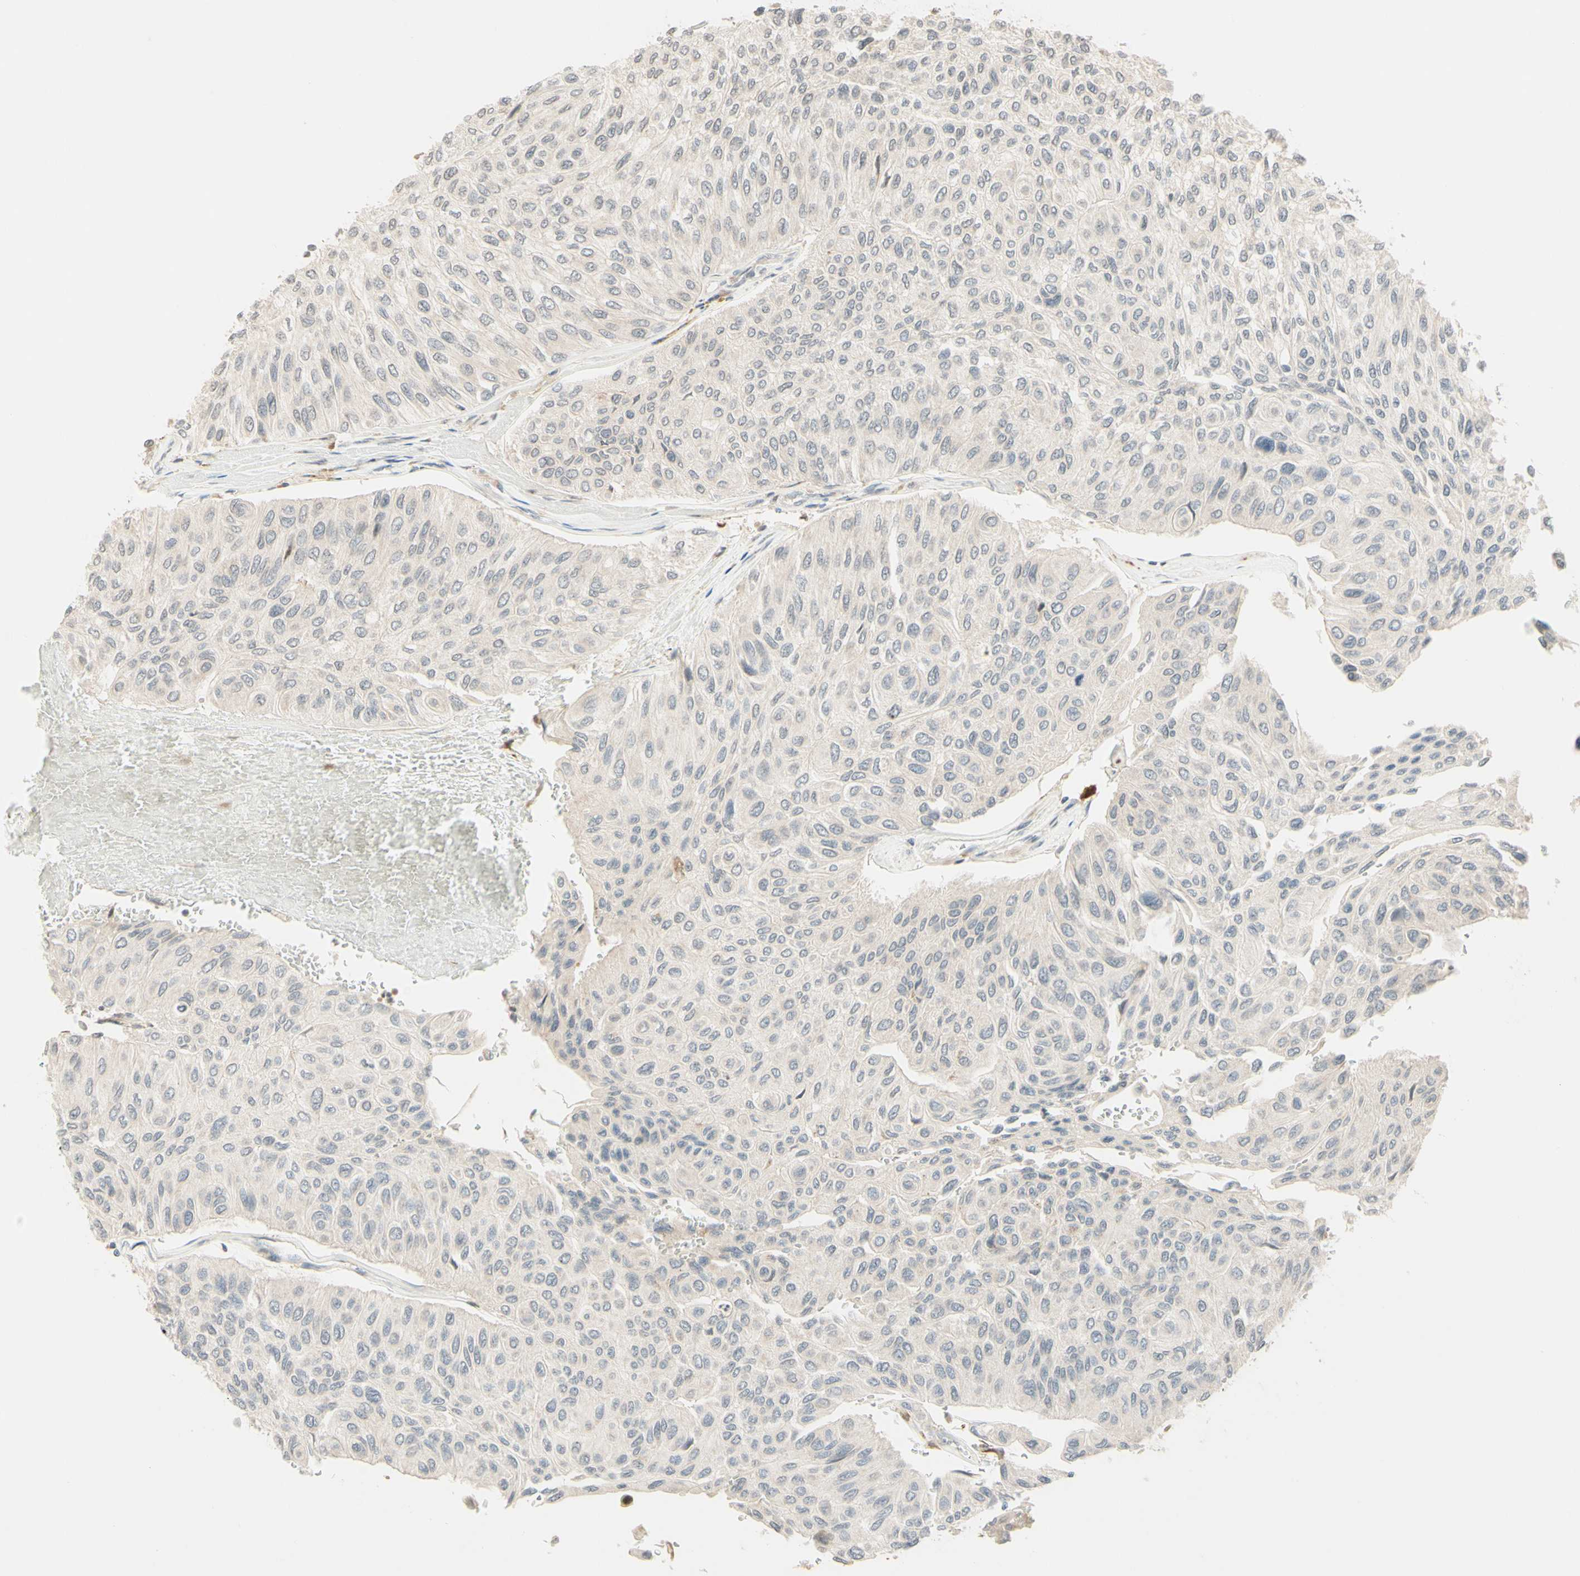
{"staining": {"intensity": "weak", "quantity": ">75%", "location": "cytoplasmic/membranous"}, "tissue": "urothelial cancer", "cell_type": "Tumor cells", "image_type": "cancer", "snomed": [{"axis": "morphology", "description": "Urothelial carcinoma, High grade"}, {"axis": "topography", "description": "Urinary bladder"}], "caption": "Human urothelial carcinoma (high-grade) stained with a brown dye demonstrates weak cytoplasmic/membranous positive staining in about >75% of tumor cells.", "gene": "ZW10", "patient": {"sex": "male", "age": 66}}